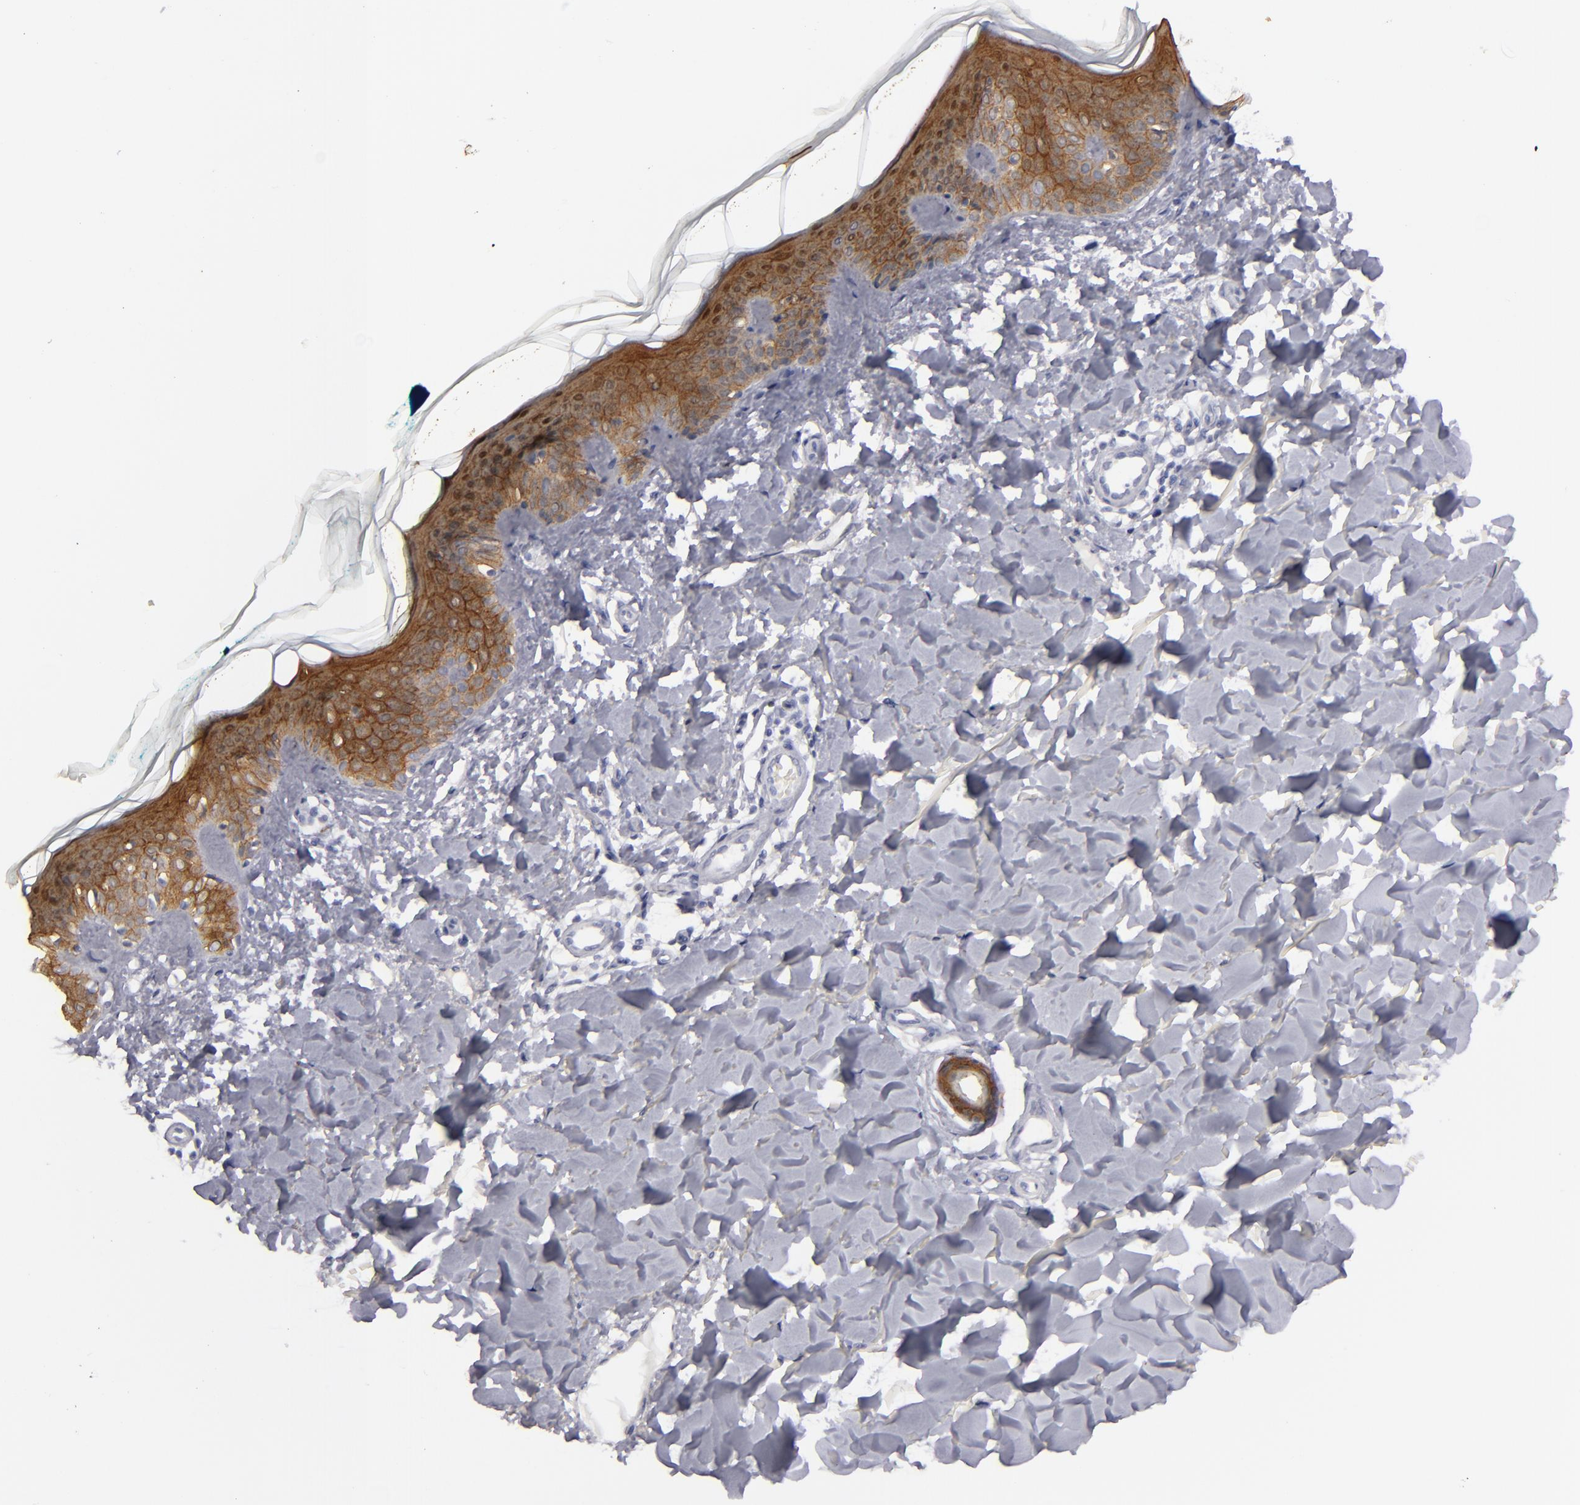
{"staining": {"intensity": "negative", "quantity": "none", "location": "none"}, "tissue": "skin", "cell_type": "Fibroblasts", "image_type": "normal", "snomed": [{"axis": "morphology", "description": "Normal tissue, NOS"}, {"axis": "topography", "description": "Skin"}], "caption": "Immunohistochemistry histopathology image of normal human skin stained for a protein (brown), which reveals no expression in fibroblasts.", "gene": "JUP", "patient": {"sex": "male", "age": 32}}